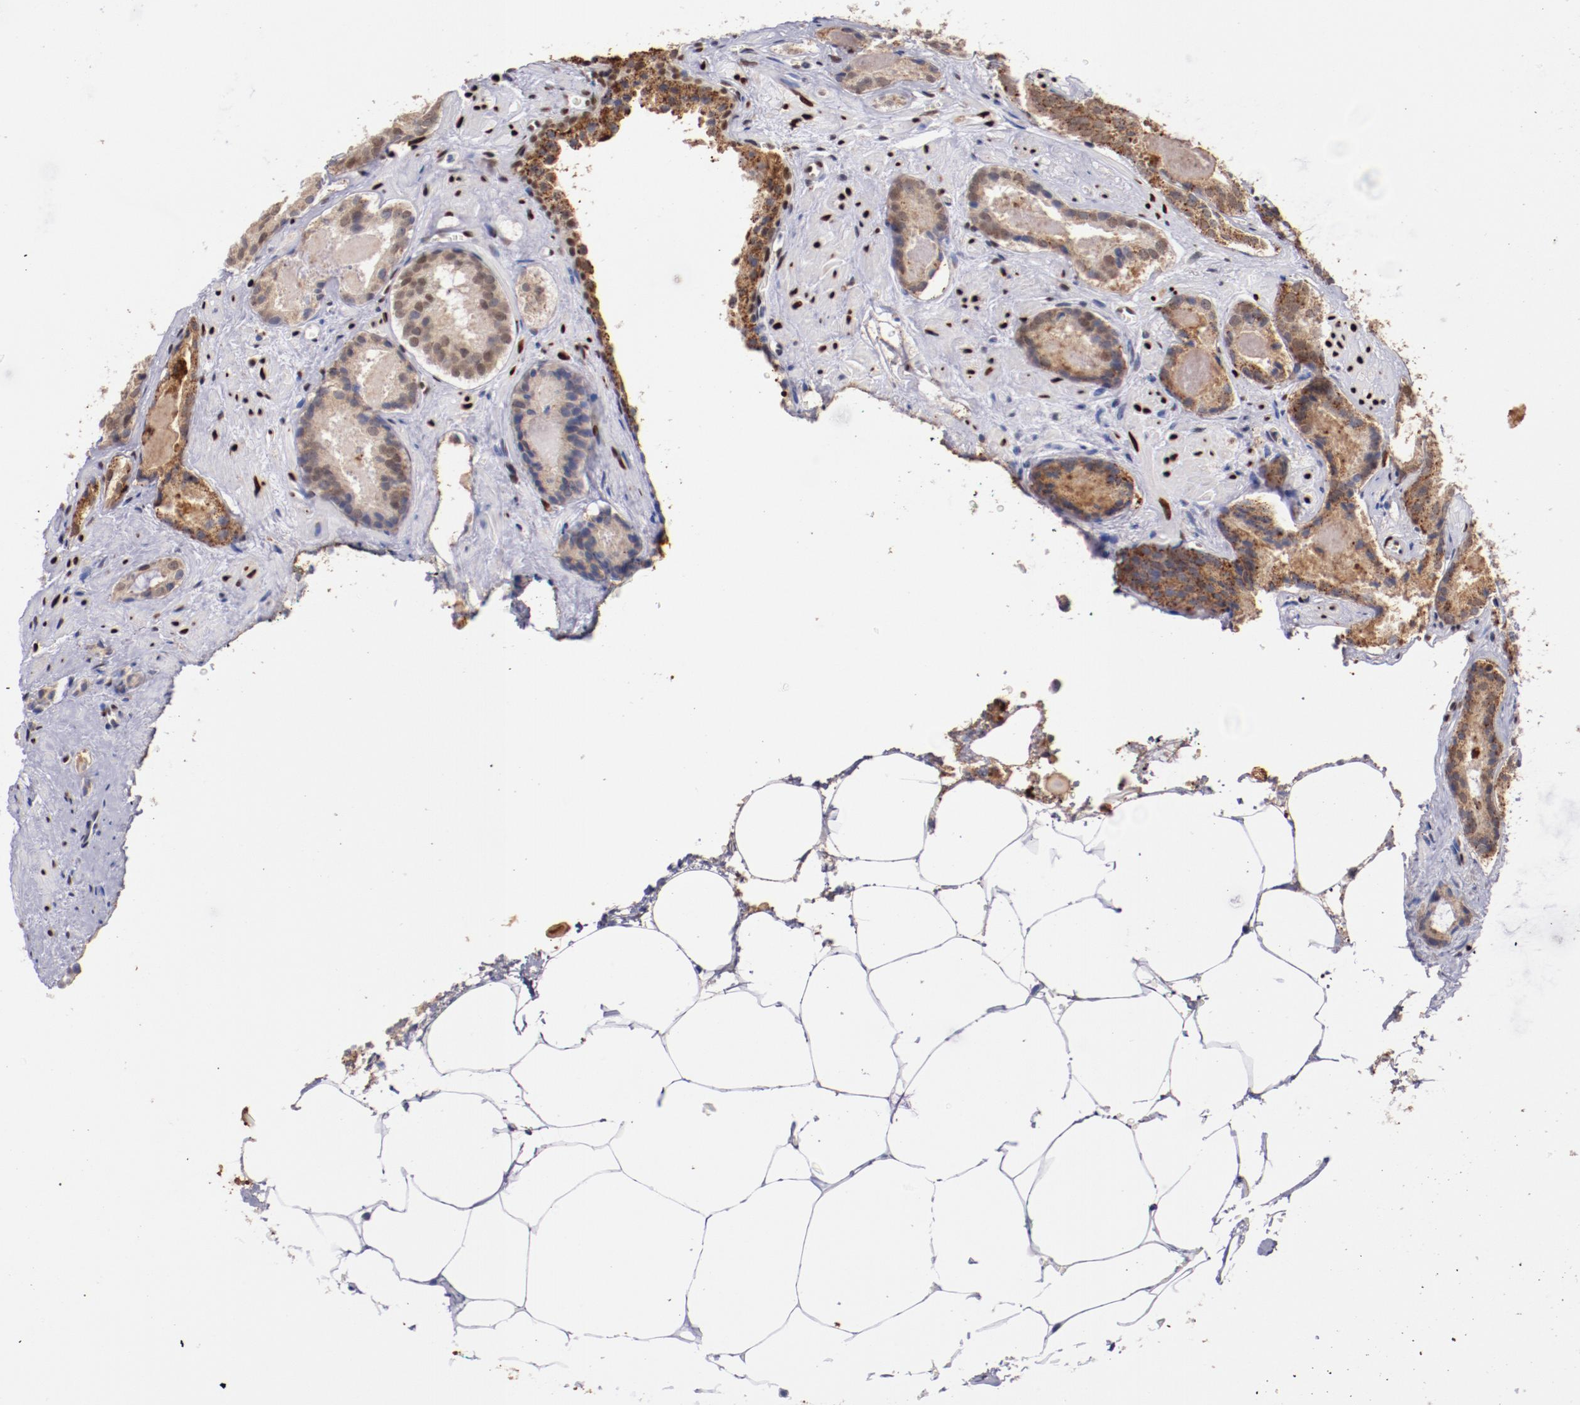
{"staining": {"intensity": "weak", "quantity": "25%-75%", "location": "cytoplasmic/membranous"}, "tissue": "prostate cancer", "cell_type": "Tumor cells", "image_type": "cancer", "snomed": [{"axis": "morphology", "description": "Adenocarcinoma, Medium grade"}, {"axis": "topography", "description": "Prostate"}], "caption": "Immunohistochemical staining of human adenocarcinoma (medium-grade) (prostate) shows weak cytoplasmic/membranous protein staining in approximately 25%-75% of tumor cells.", "gene": "SRF", "patient": {"sex": "male", "age": 64}}